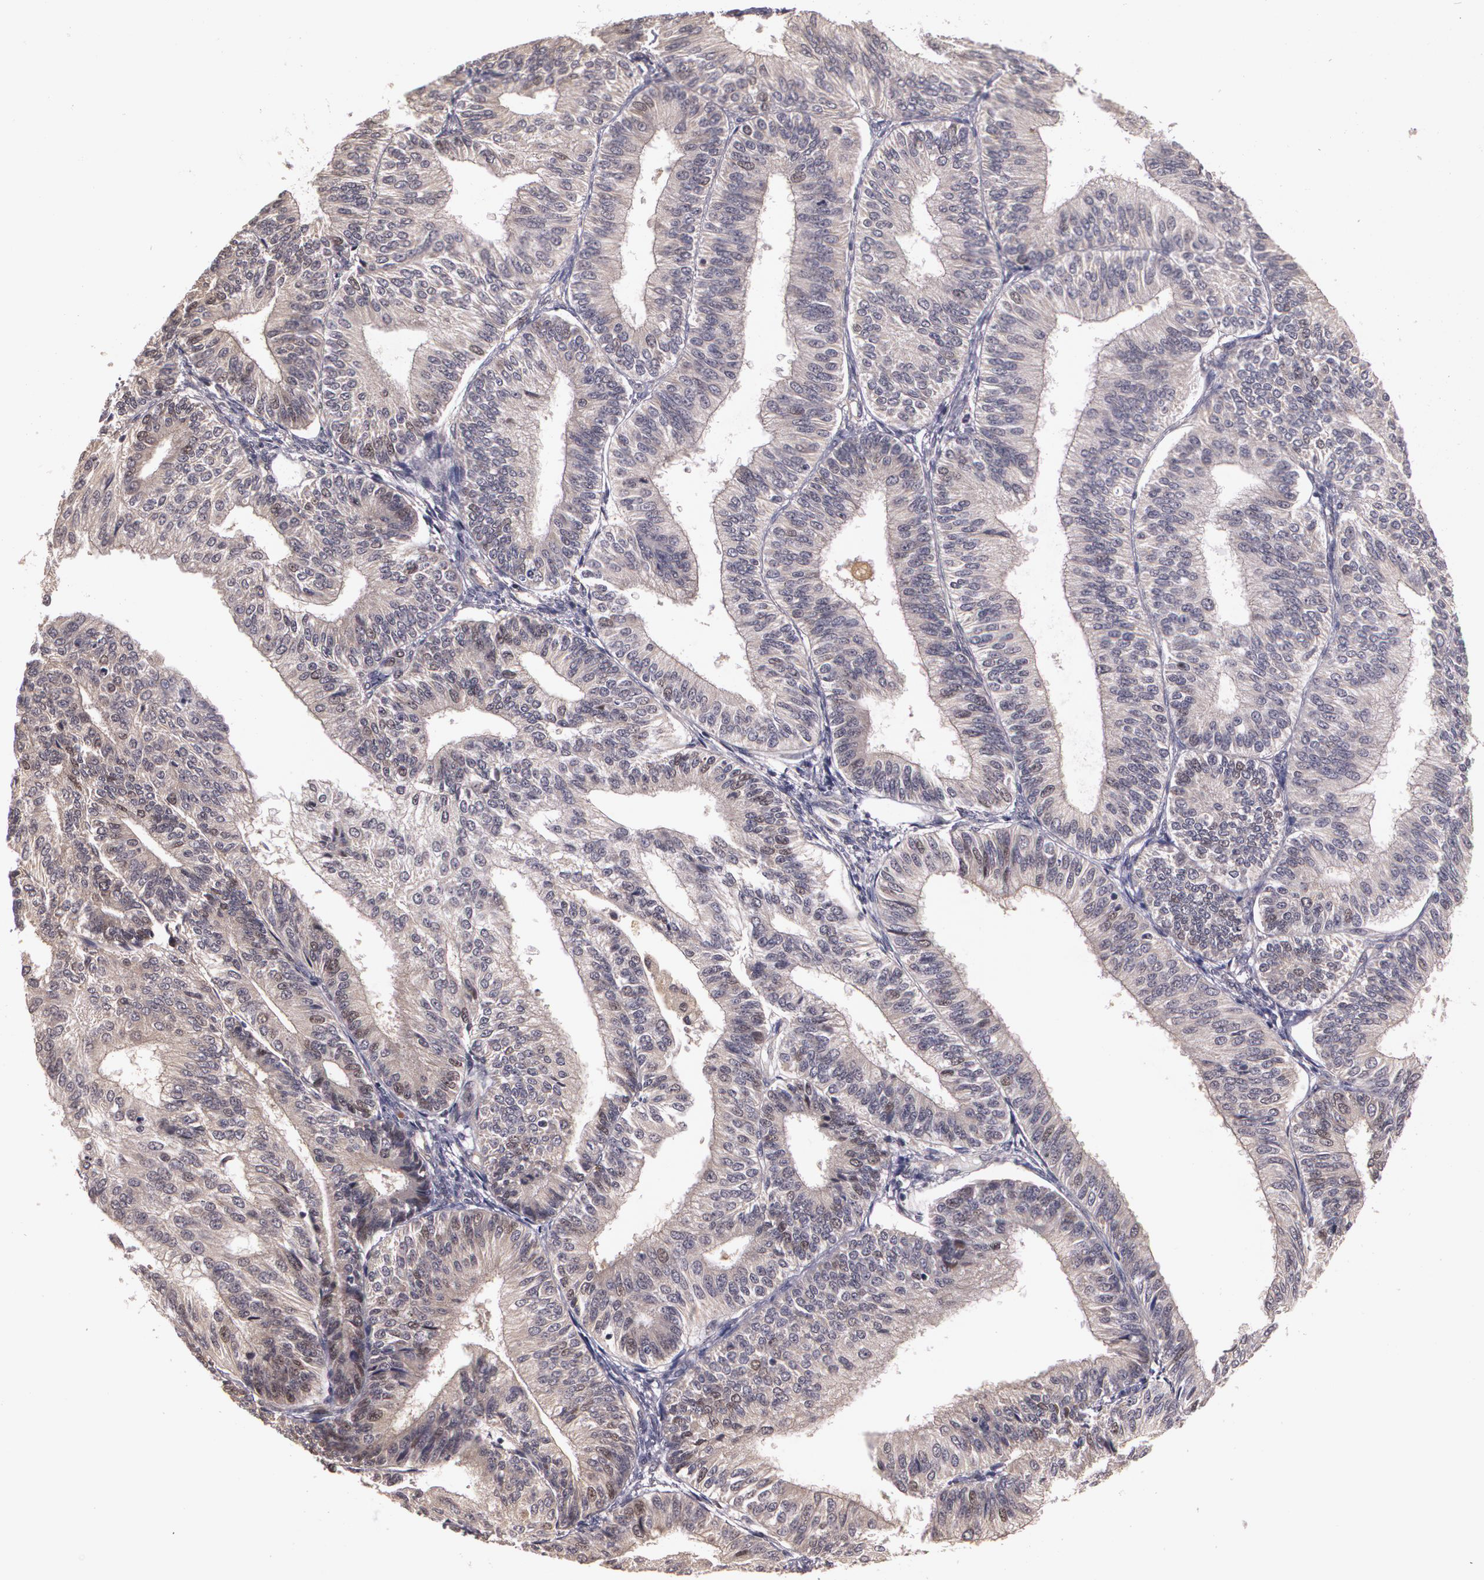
{"staining": {"intensity": "weak", "quantity": "<25%", "location": "cytoplasmic/membranous,nuclear"}, "tissue": "endometrial cancer", "cell_type": "Tumor cells", "image_type": "cancer", "snomed": [{"axis": "morphology", "description": "Adenocarcinoma, NOS"}, {"axis": "topography", "description": "Endometrium"}], "caption": "Immunohistochemistry (IHC) photomicrograph of neoplastic tissue: endometrial cancer stained with DAB (3,3'-diaminobenzidine) exhibits no significant protein expression in tumor cells. The staining was performed using DAB (3,3'-diaminobenzidine) to visualize the protein expression in brown, while the nuclei were stained in blue with hematoxylin (Magnification: 20x).", "gene": "BRCA1", "patient": {"sex": "female", "age": 55}}